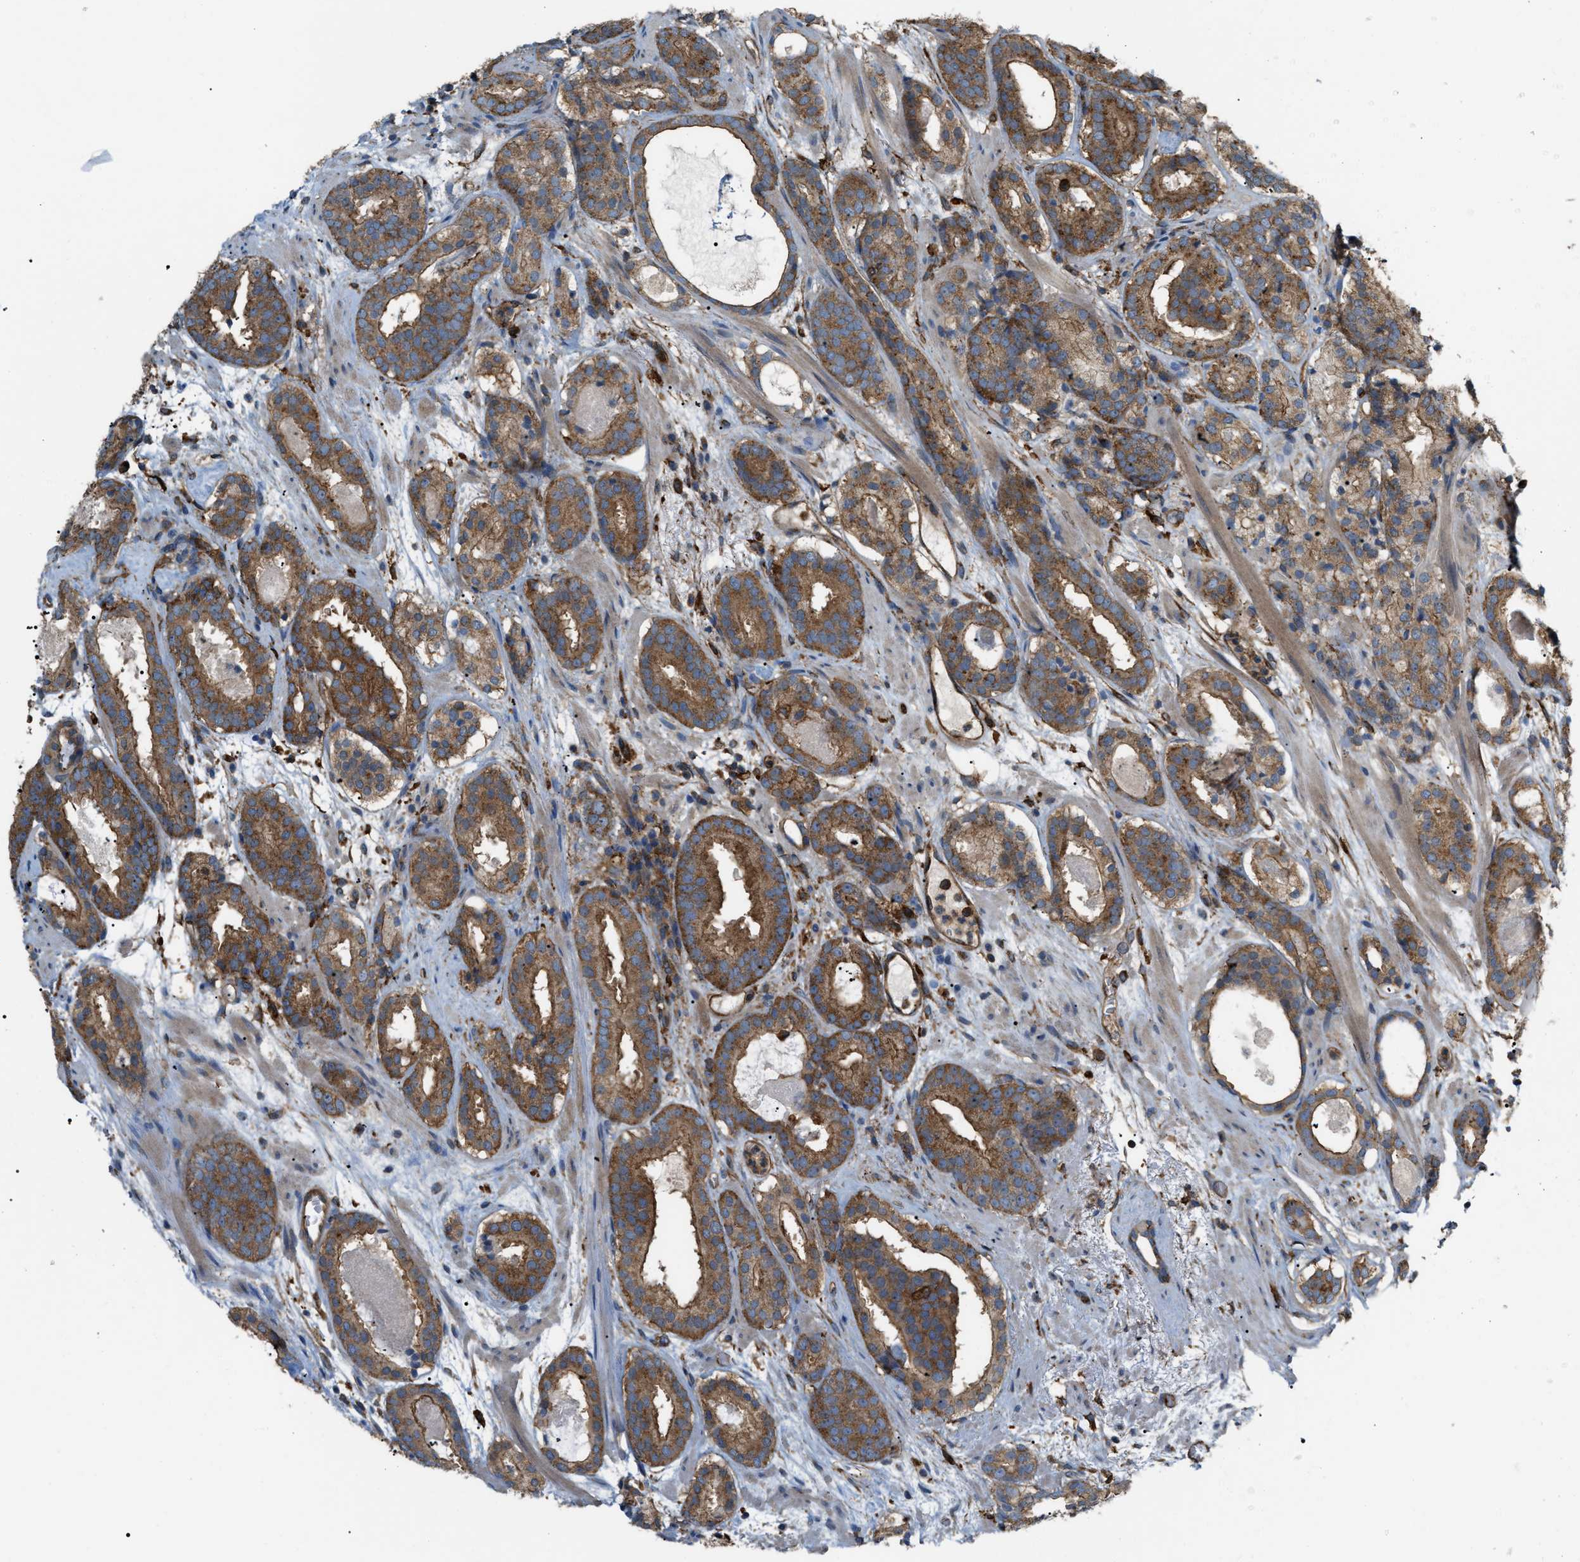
{"staining": {"intensity": "strong", "quantity": ">75%", "location": "cytoplasmic/membranous"}, "tissue": "prostate cancer", "cell_type": "Tumor cells", "image_type": "cancer", "snomed": [{"axis": "morphology", "description": "Adenocarcinoma, Low grade"}, {"axis": "topography", "description": "Prostate"}], "caption": "Protein positivity by immunohistochemistry (IHC) exhibits strong cytoplasmic/membranous expression in approximately >75% of tumor cells in adenocarcinoma (low-grade) (prostate).", "gene": "PICALM", "patient": {"sex": "male", "age": 69}}